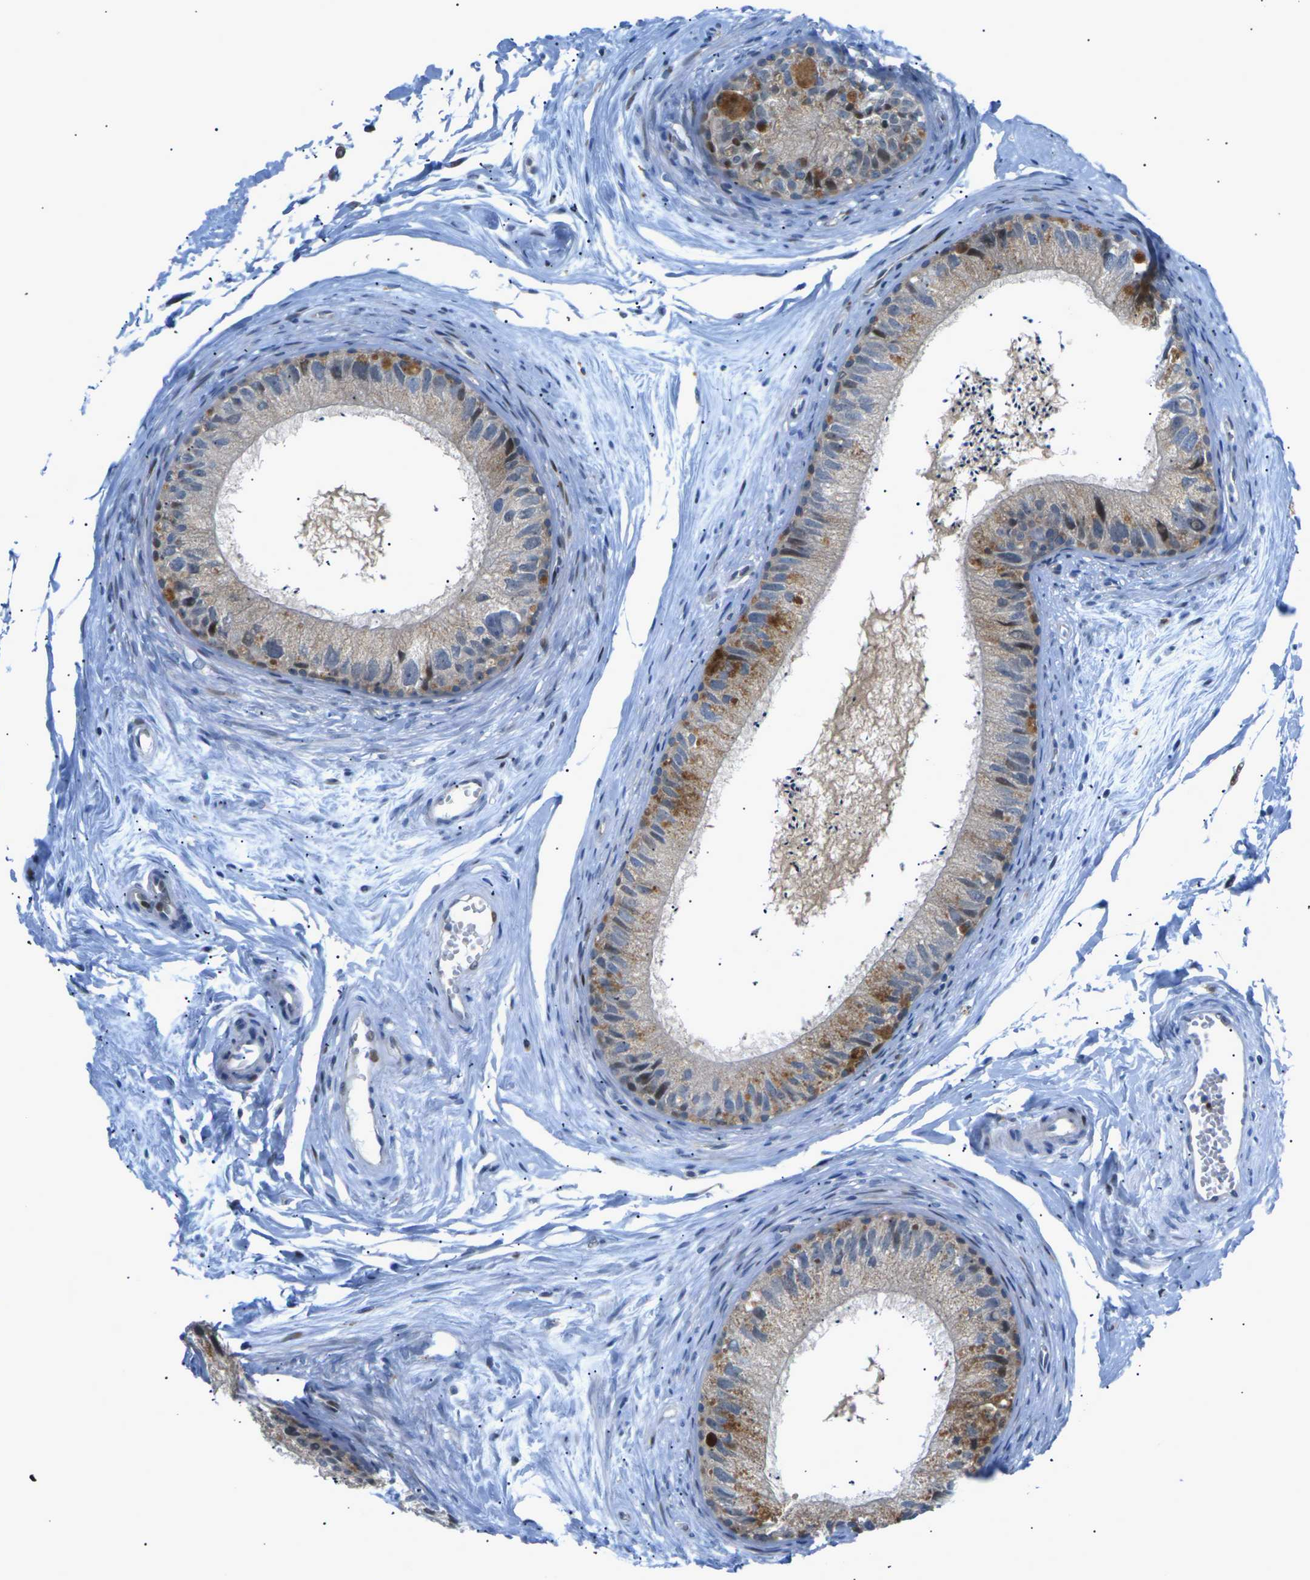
{"staining": {"intensity": "strong", "quantity": "<25%", "location": "cytoplasmic/membranous,nuclear"}, "tissue": "epididymis", "cell_type": "Glandular cells", "image_type": "normal", "snomed": [{"axis": "morphology", "description": "Normal tissue, NOS"}, {"axis": "topography", "description": "Epididymis"}], "caption": "Immunohistochemistry (IHC) of benign epididymis demonstrates medium levels of strong cytoplasmic/membranous,nuclear staining in about <25% of glandular cells.", "gene": "RPS6KA3", "patient": {"sex": "male", "age": 56}}